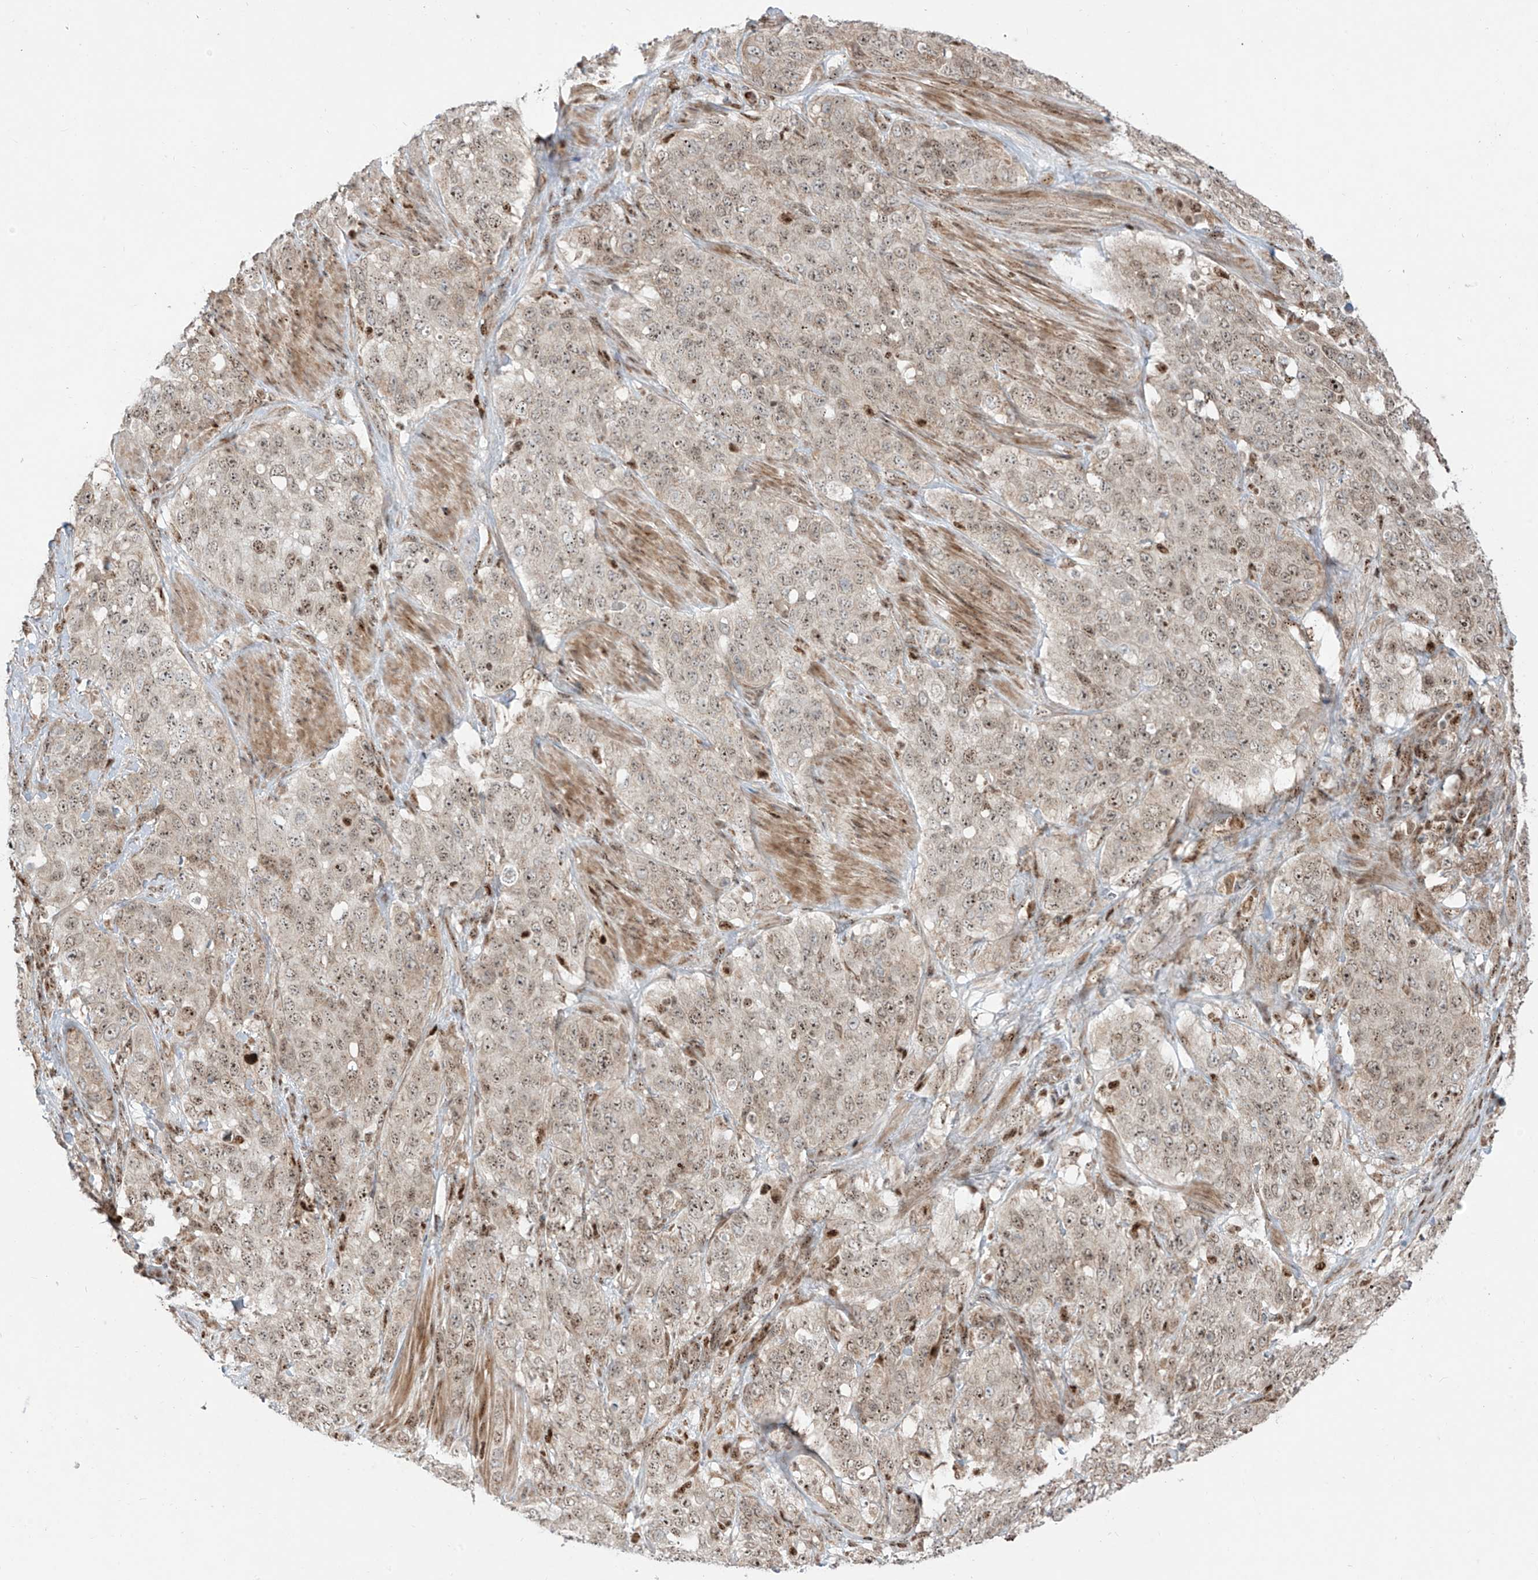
{"staining": {"intensity": "weak", "quantity": ">75%", "location": "cytoplasmic/membranous,nuclear"}, "tissue": "stomach cancer", "cell_type": "Tumor cells", "image_type": "cancer", "snomed": [{"axis": "morphology", "description": "Adenocarcinoma, NOS"}, {"axis": "topography", "description": "Stomach"}], "caption": "Protein analysis of adenocarcinoma (stomach) tissue displays weak cytoplasmic/membranous and nuclear expression in about >75% of tumor cells. (DAB (3,3'-diaminobenzidine) IHC with brightfield microscopy, high magnification).", "gene": "ZBTB8A", "patient": {"sex": "male", "age": 48}}